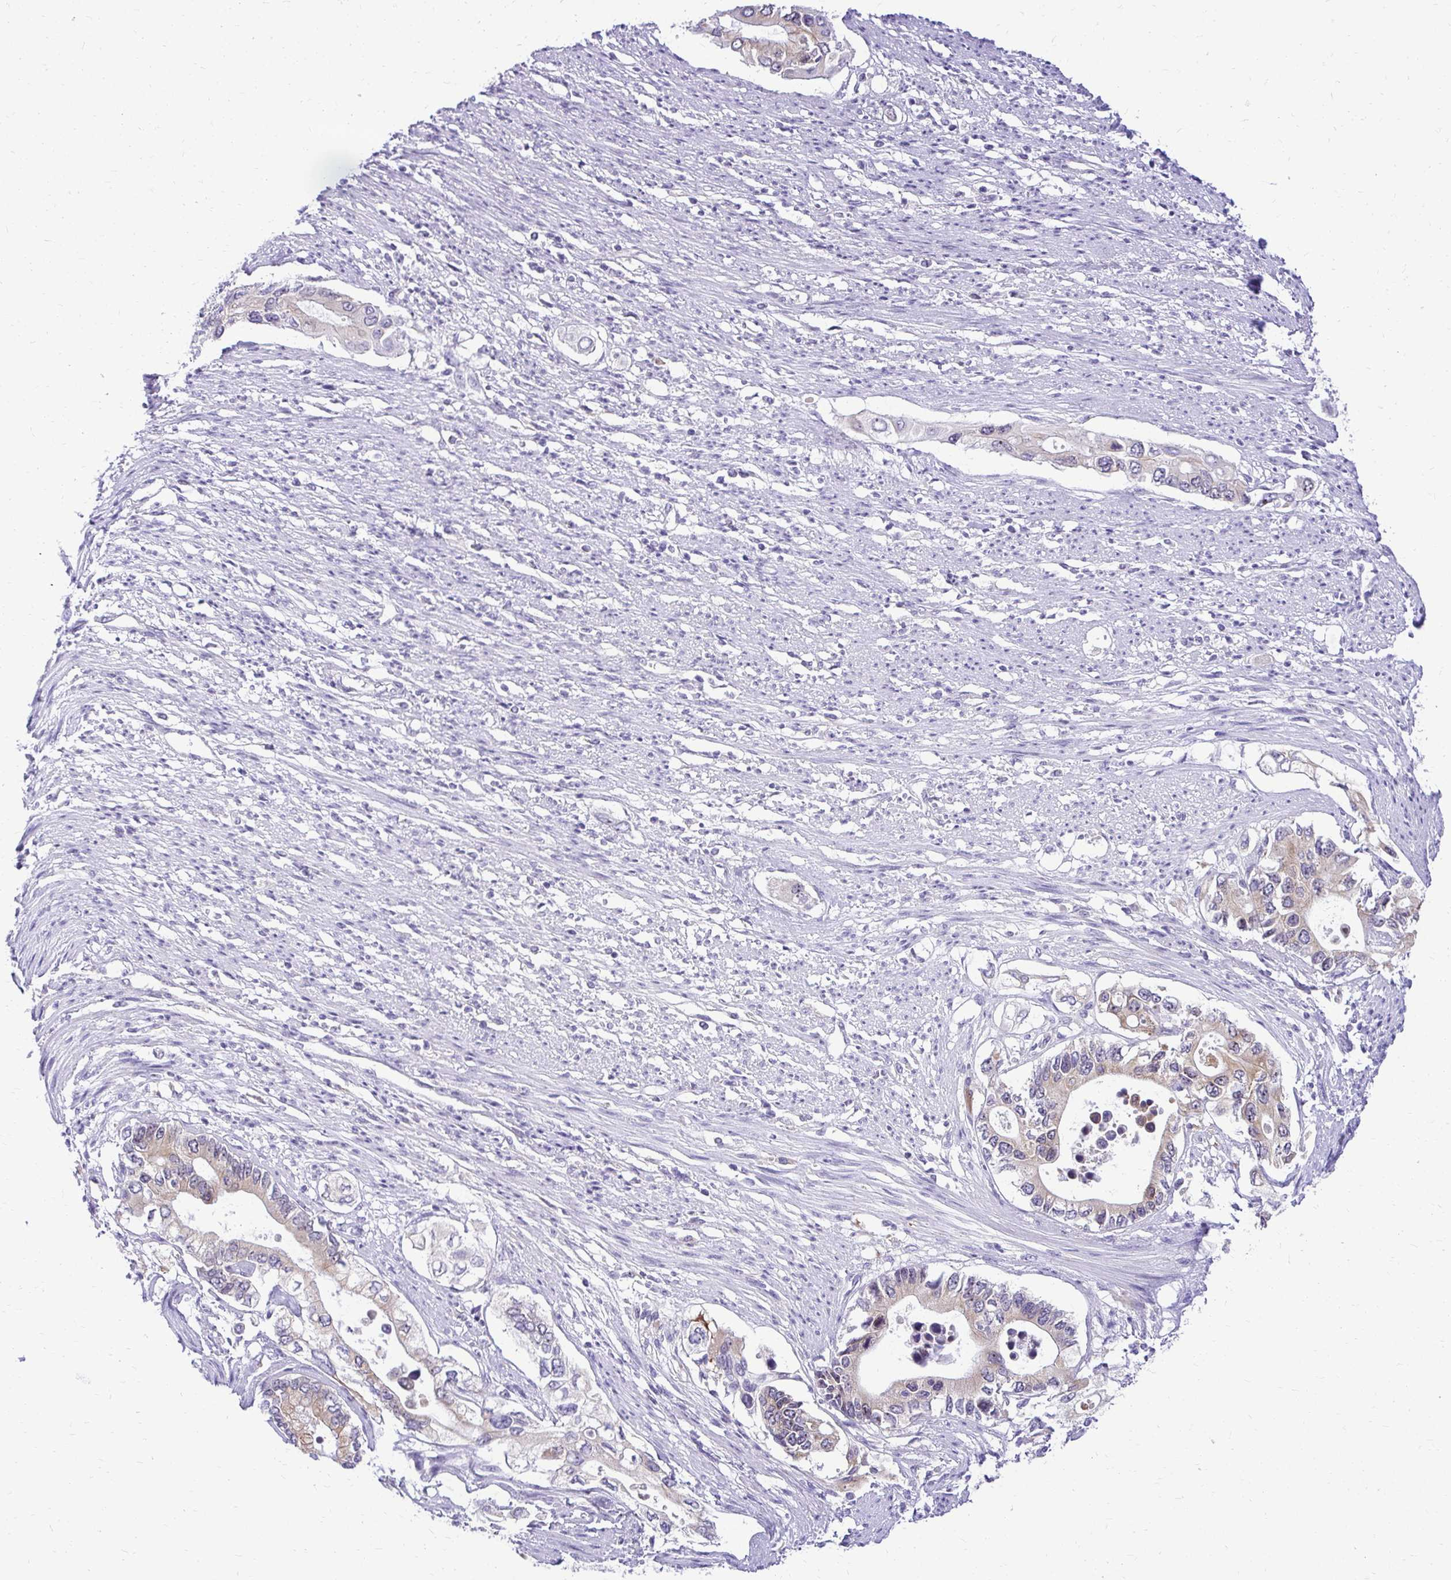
{"staining": {"intensity": "weak", "quantity": "25%-75%", "location": "cytoplasmic/membranous"}, "tissue": "pancreatic cancer", "cell_type": "Tumor cells", "image_type": "cancer", "snomed": [{"axis": "morphology", "description": "Adenocarcinoma, NOS"}, {"axis": "topography", "description": "Pancreas"}], "caption": "DAB immunohistochemical staining of pancreatic cancer exhibits weak cytoplasmic/membranous protein positivity in approximately 25%-75% of tumor cells. The staining is performed using DAB brown chromogen to label protein expression. The nuclei are counter-stained blue using hematoxylin.", "gene": "NIFK", "patient": {"sex": "female", "age": 63}}